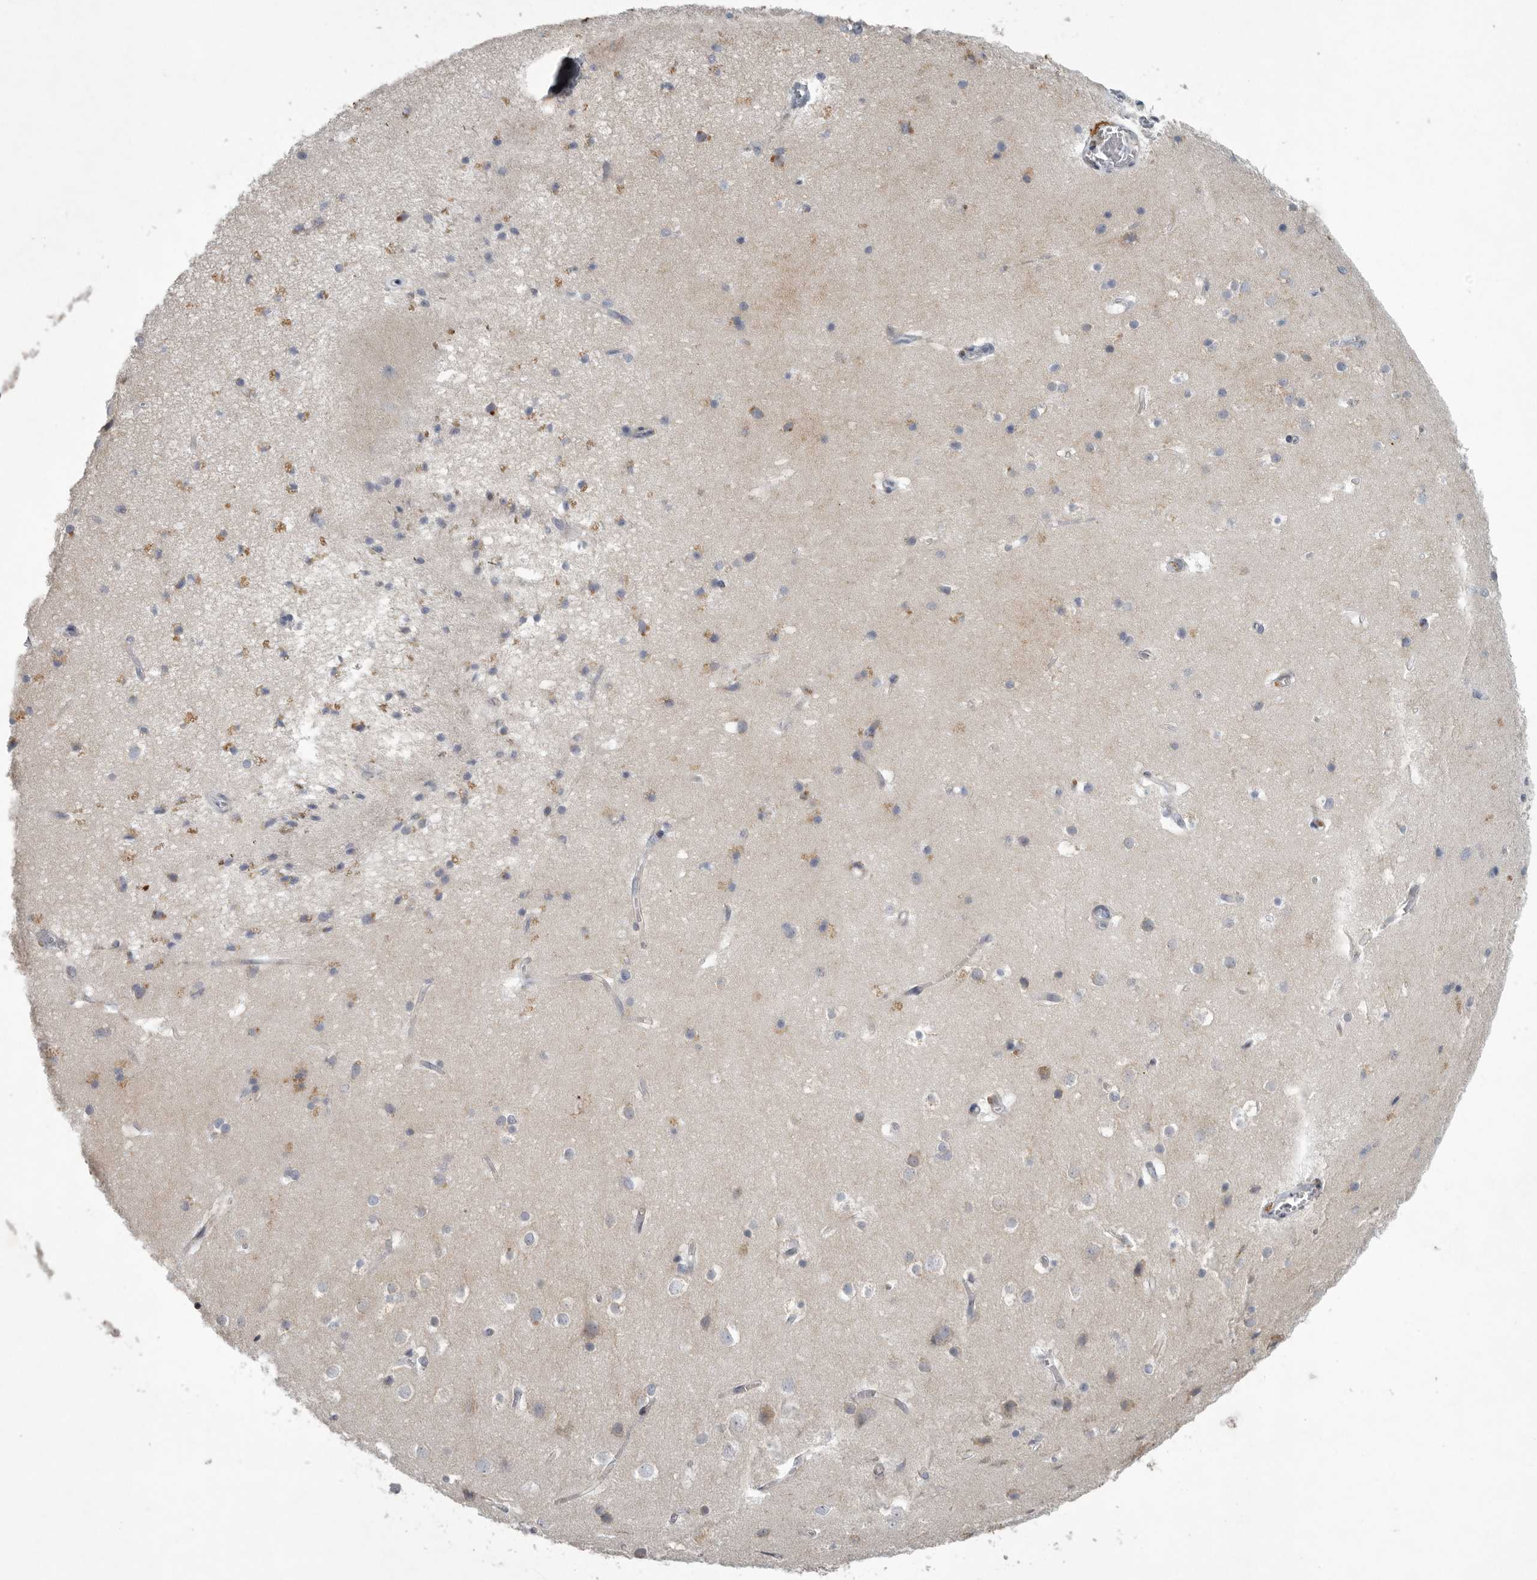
{"staining": {"intensity": "negative", "quantity": "none", "location": "none"}, "tissue": "cerebral cortex", "cell_type": "Endothelial cells", "image_type": "normal", "snomed": [{"axis": "morphology", "description": "Normal tissue, NOS"}, {"axis": "topography", "description": "Cerebral cortex"}], "caption": "Immunohistochemical staining of unremarkable cerebral cortex shows no significant expression in endothelial cells. Brightfield microscopy of immunohistochemistry stained with DAB (brown) and hematoxylin (blue), captured at high magnification.", "gene": "MINPP1", "patient": {"sex": "male", "age": 54}}